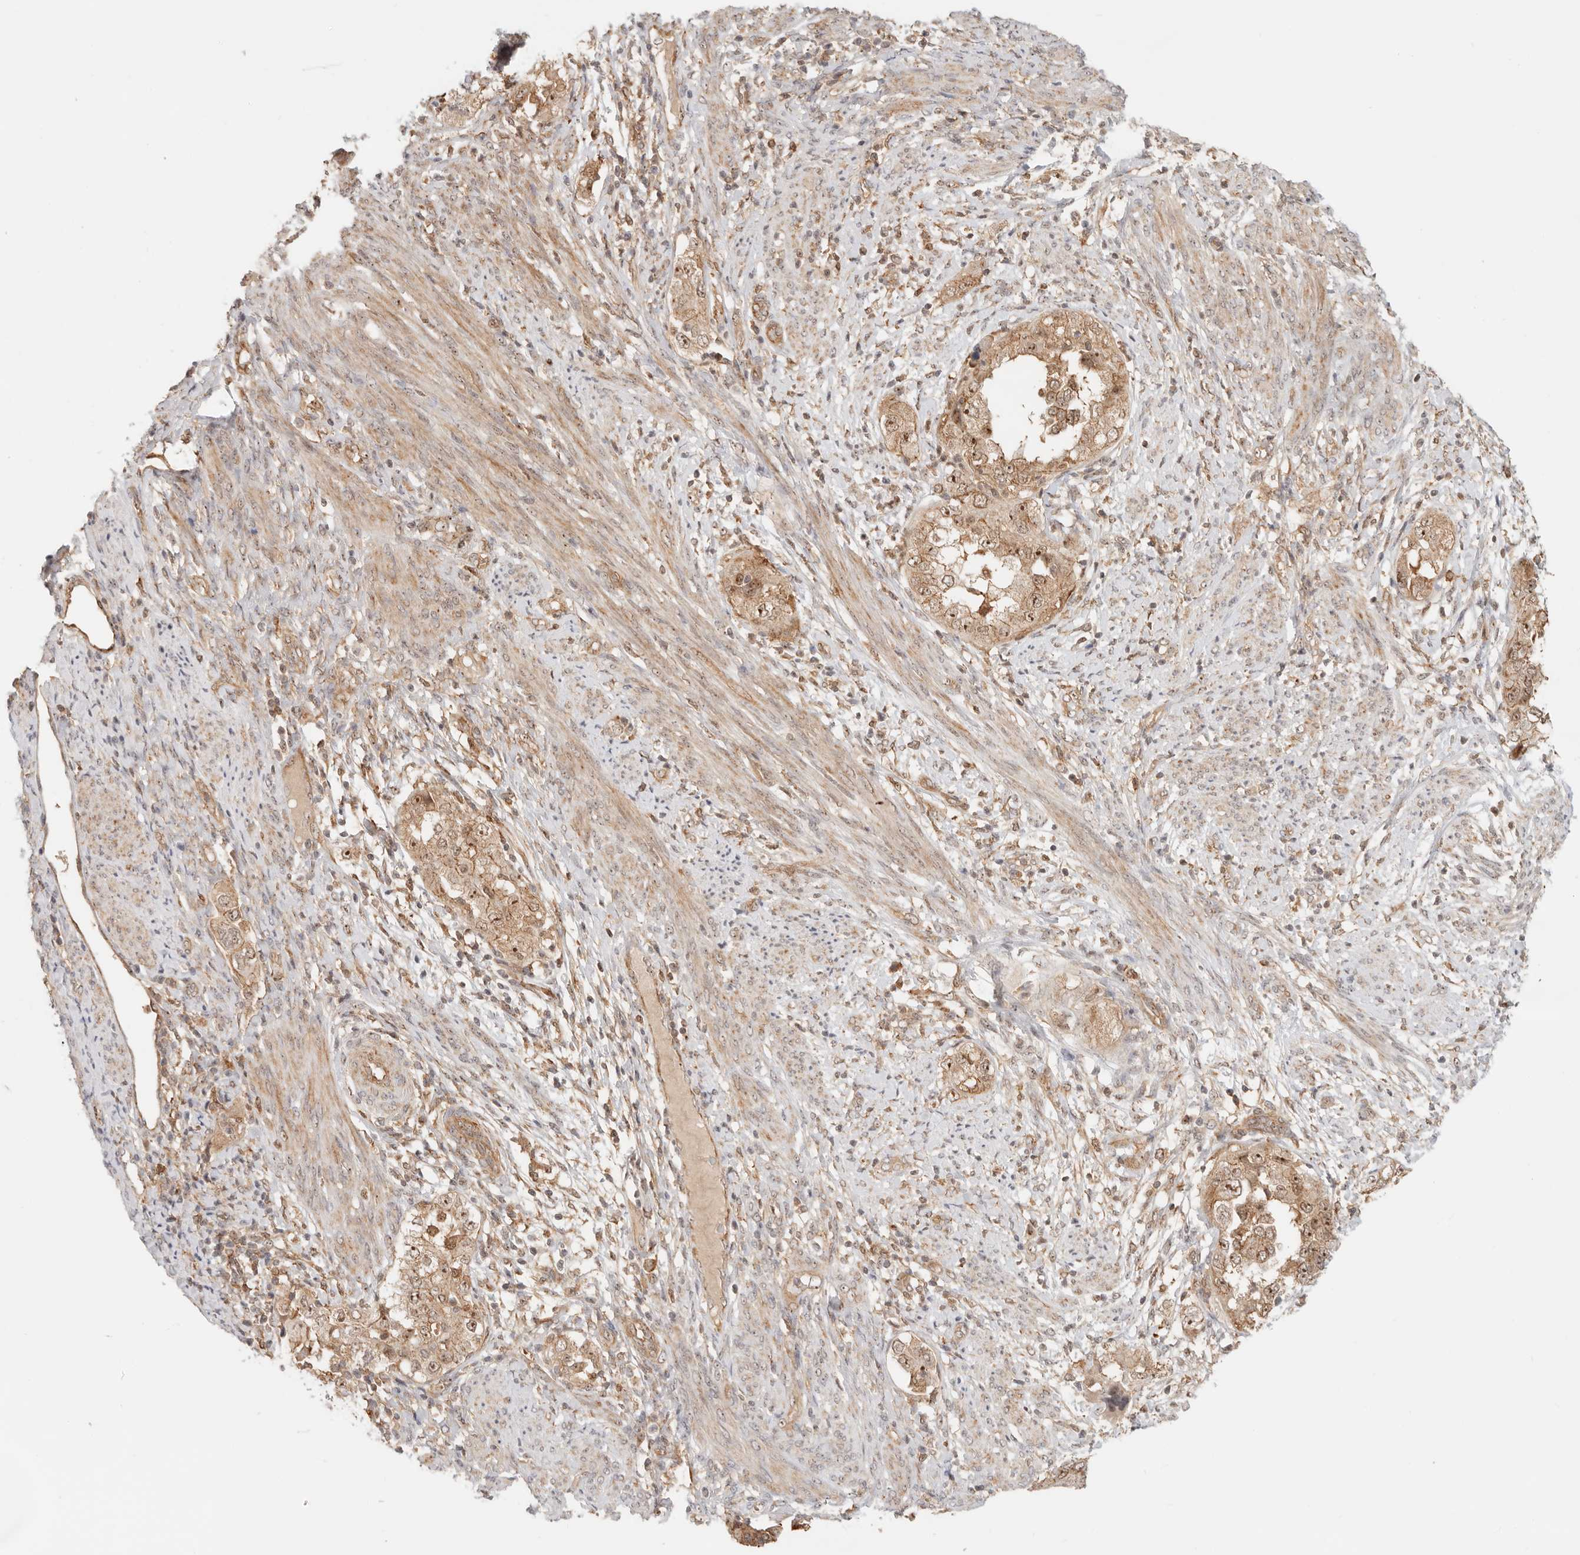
{"staining": {"intensity": "moderate", "quantity": ">75%", "location": "cytoplasmic/membranous,nuclear"}, "tissue": "endometrial cancer", "cell_type": "Tumor cells", "image_type": "cancer", "snomed": [{"axis": "morphology", "description": "Adenocarcinoma, NOS"}, {"axis": "topography", "description": "Endometrium"}], "caption": "Protein analysis of adenocarcinoma (endometrial) tissue exhibits moderate cytoplasmic/membranous and nuclear positivity in about >75% of tumor cells.", "gene": "HEXD", "patient": {"sex": "female", "age": 85}}